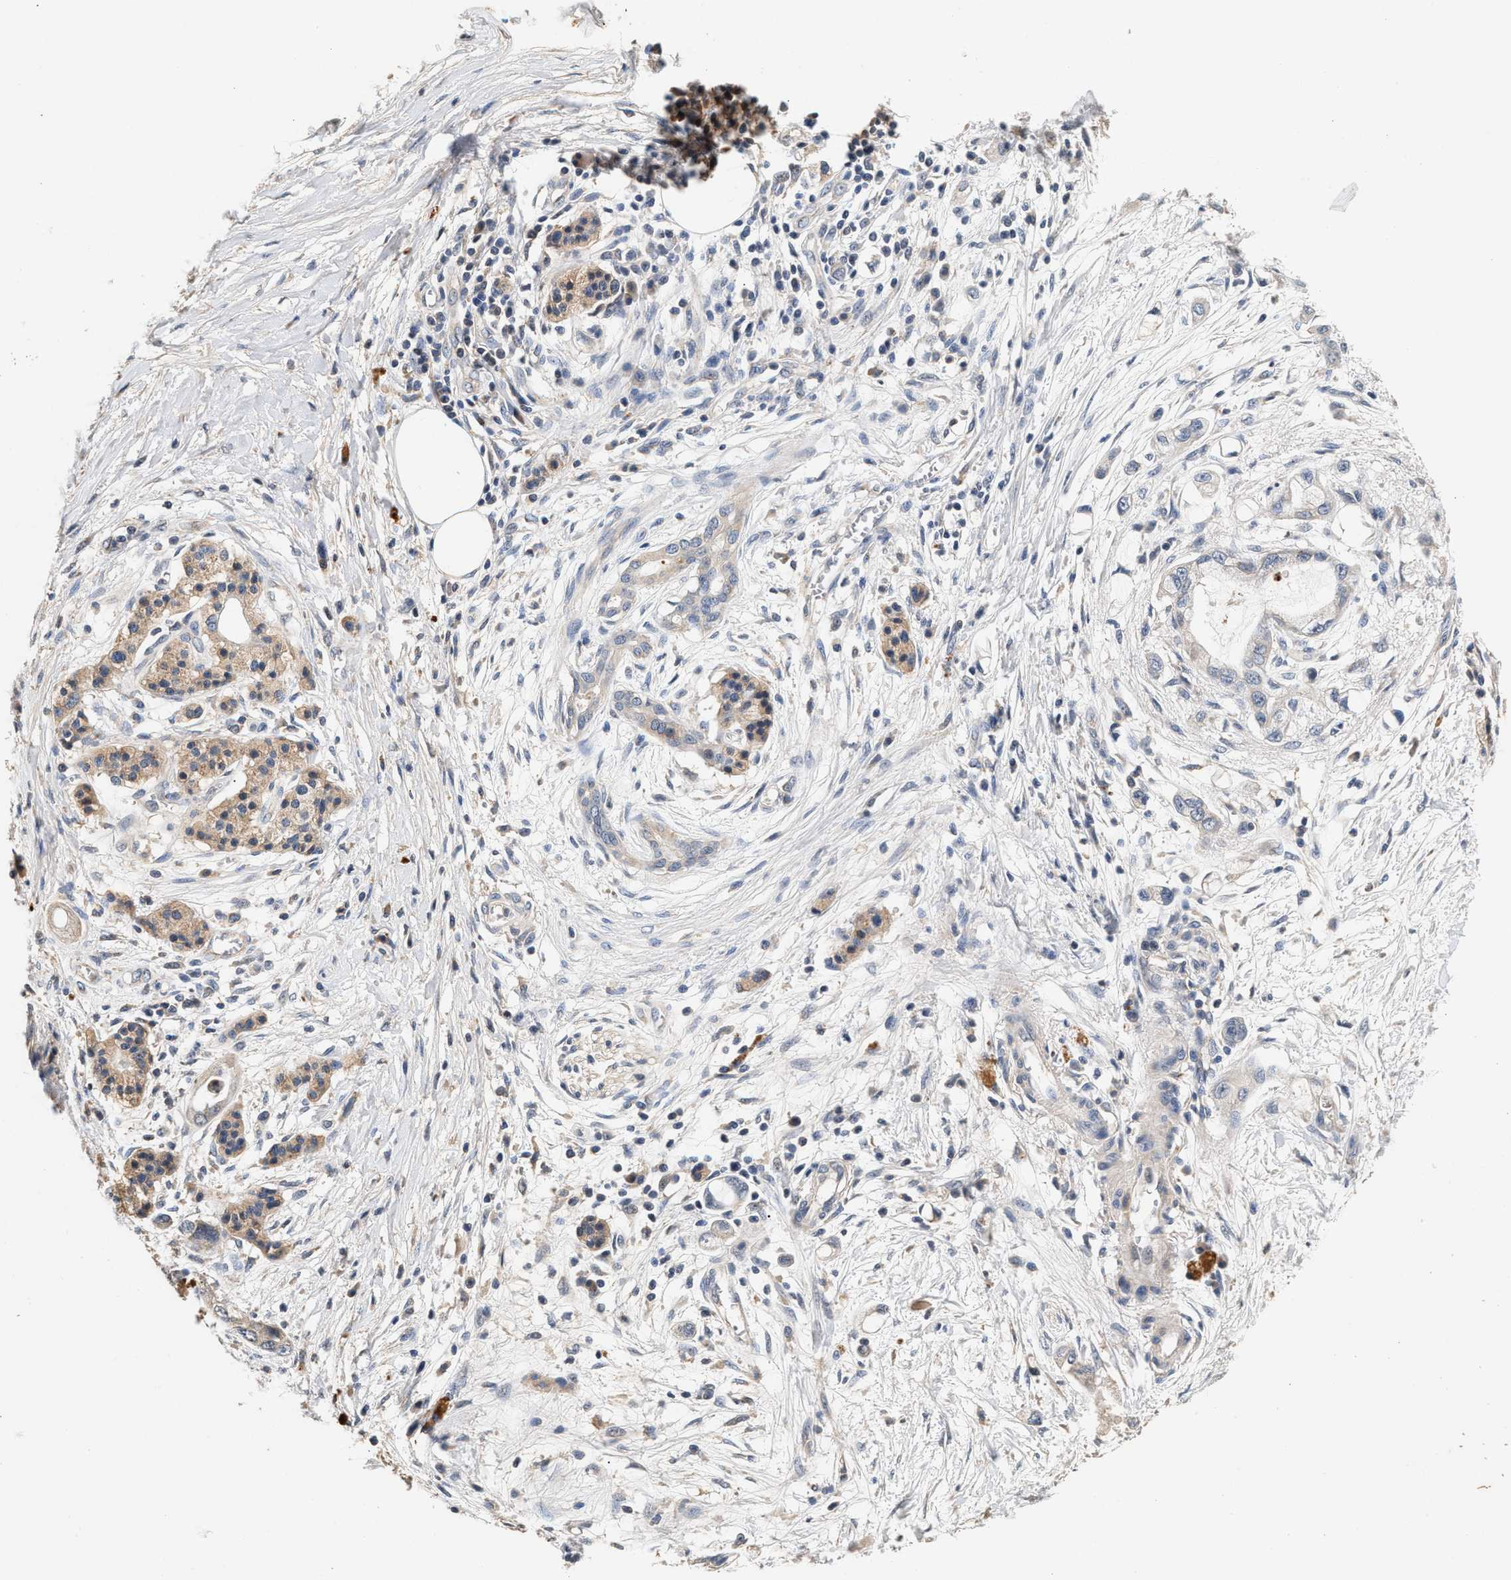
{"staining": {"intensity": "negative", "quantity": "none", "location": "none"}, "tissue": "pancreatic cancer", "cell_type": "Tumor cells", "image_type": "cancer", "snomed": [{"axis": "morphology", "description": "Adenocarcinoma, NOS"}, {"axis": "topography", "description": "Pancreas"}], "caption": "This is a micrograph of IHC staining of pancreatic cancer, which shows no staining in tumor cells. (Stains: DAB (3,3'-diaminobenzidine) immunohistochemistry (IHC) with hematoxylin counter stain, Microscopy: brightfield microscopy at high magnification).", "gene": "PTGR3", "patient": {"sex": "male", "age": 59}}